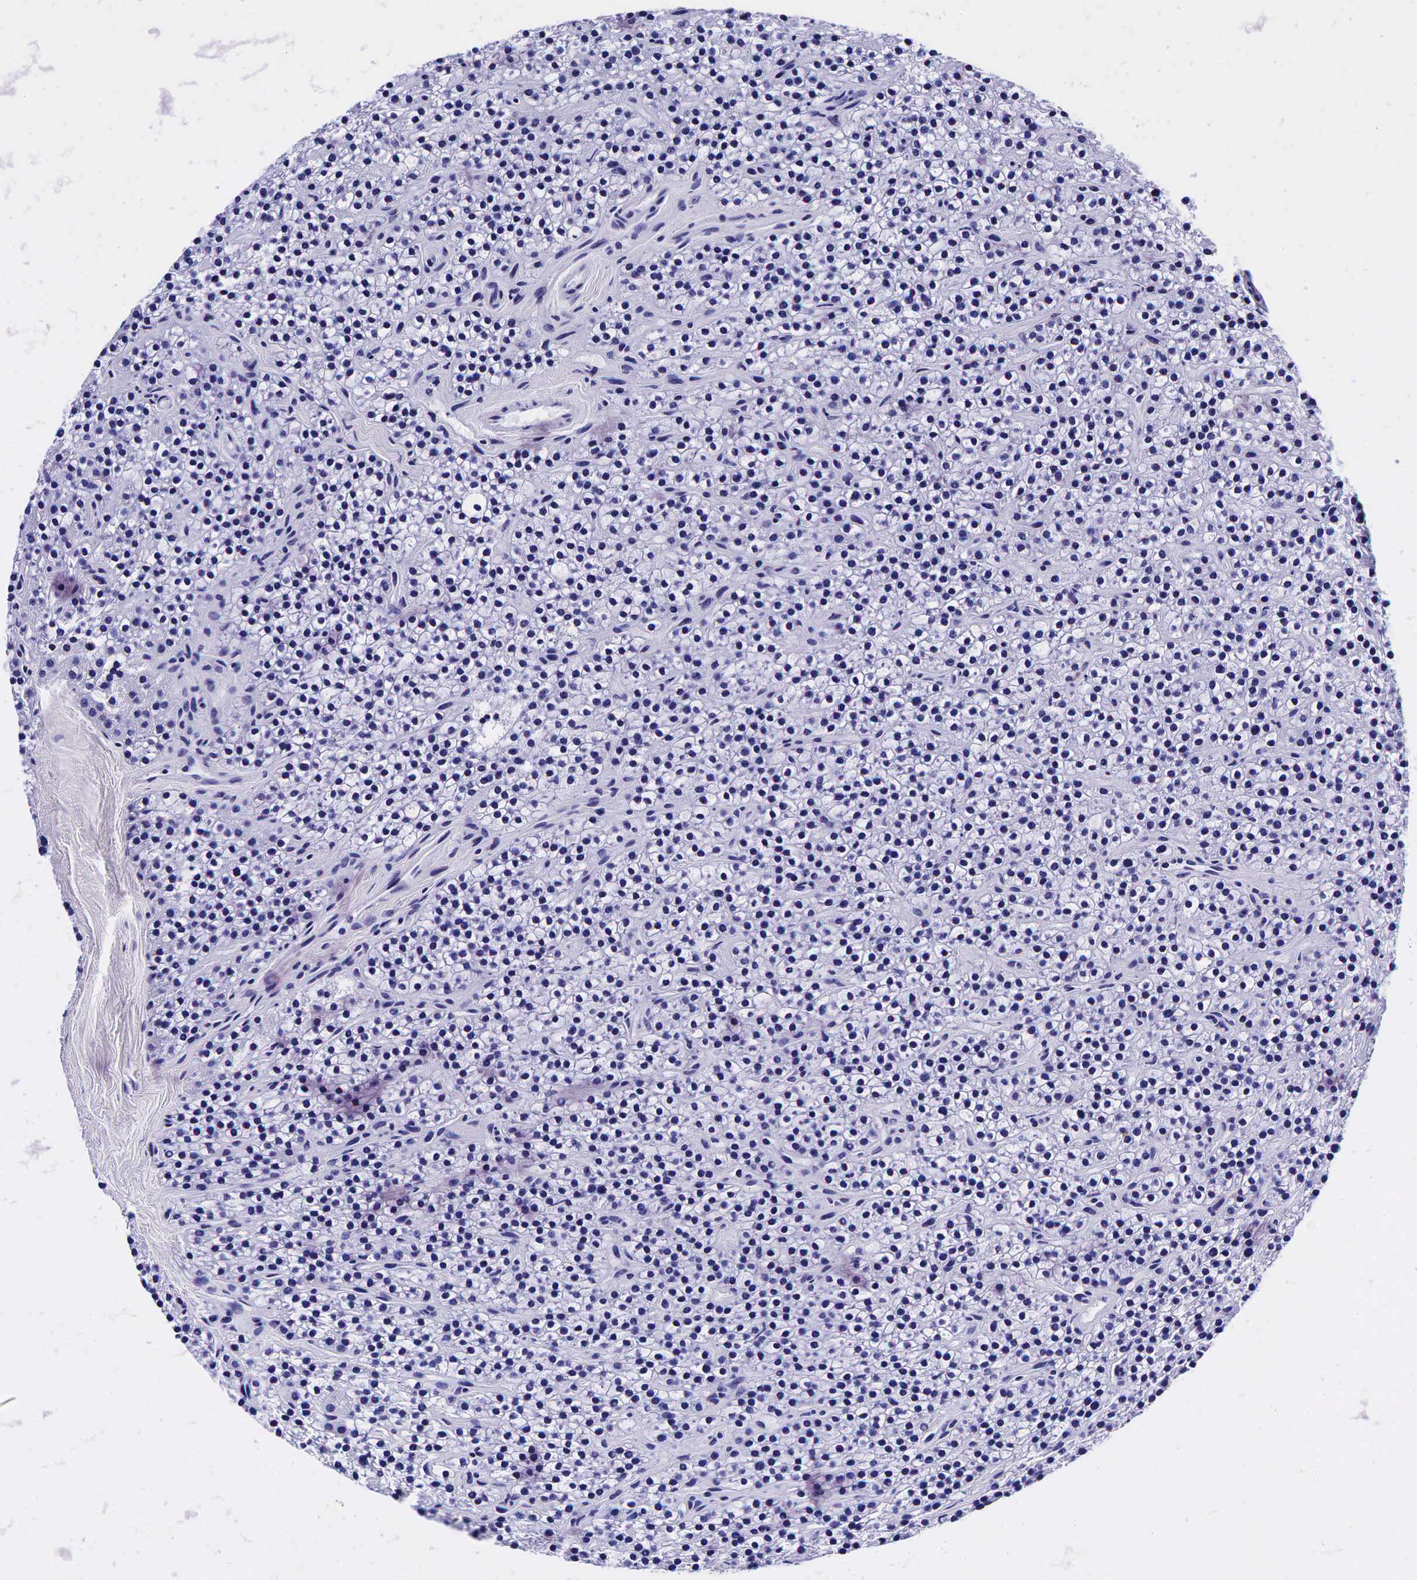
{"staining": {"intensity": "negative", "quantity": "none", "location": "none"}, "tissue": "parathyroid gland", "cell_type": "Glandular cells", "image_type": "normal", "snomed": [{"axis": "morphology", "description": "Normal tissue, NOS"}, {"axis": "topography", "description": "Parathyroid gland"}], "caption": "IHC micrograph of benign parathyroid gland: human parathyroid gland stained with DAB (3,3'-diaminobenzidine) exhibits no significant protein staining in glandular cells. (DAB IHC with hematoxylin counter stain).", "gene": "GCG", "patient": {"sex": "female", "age": 54}}